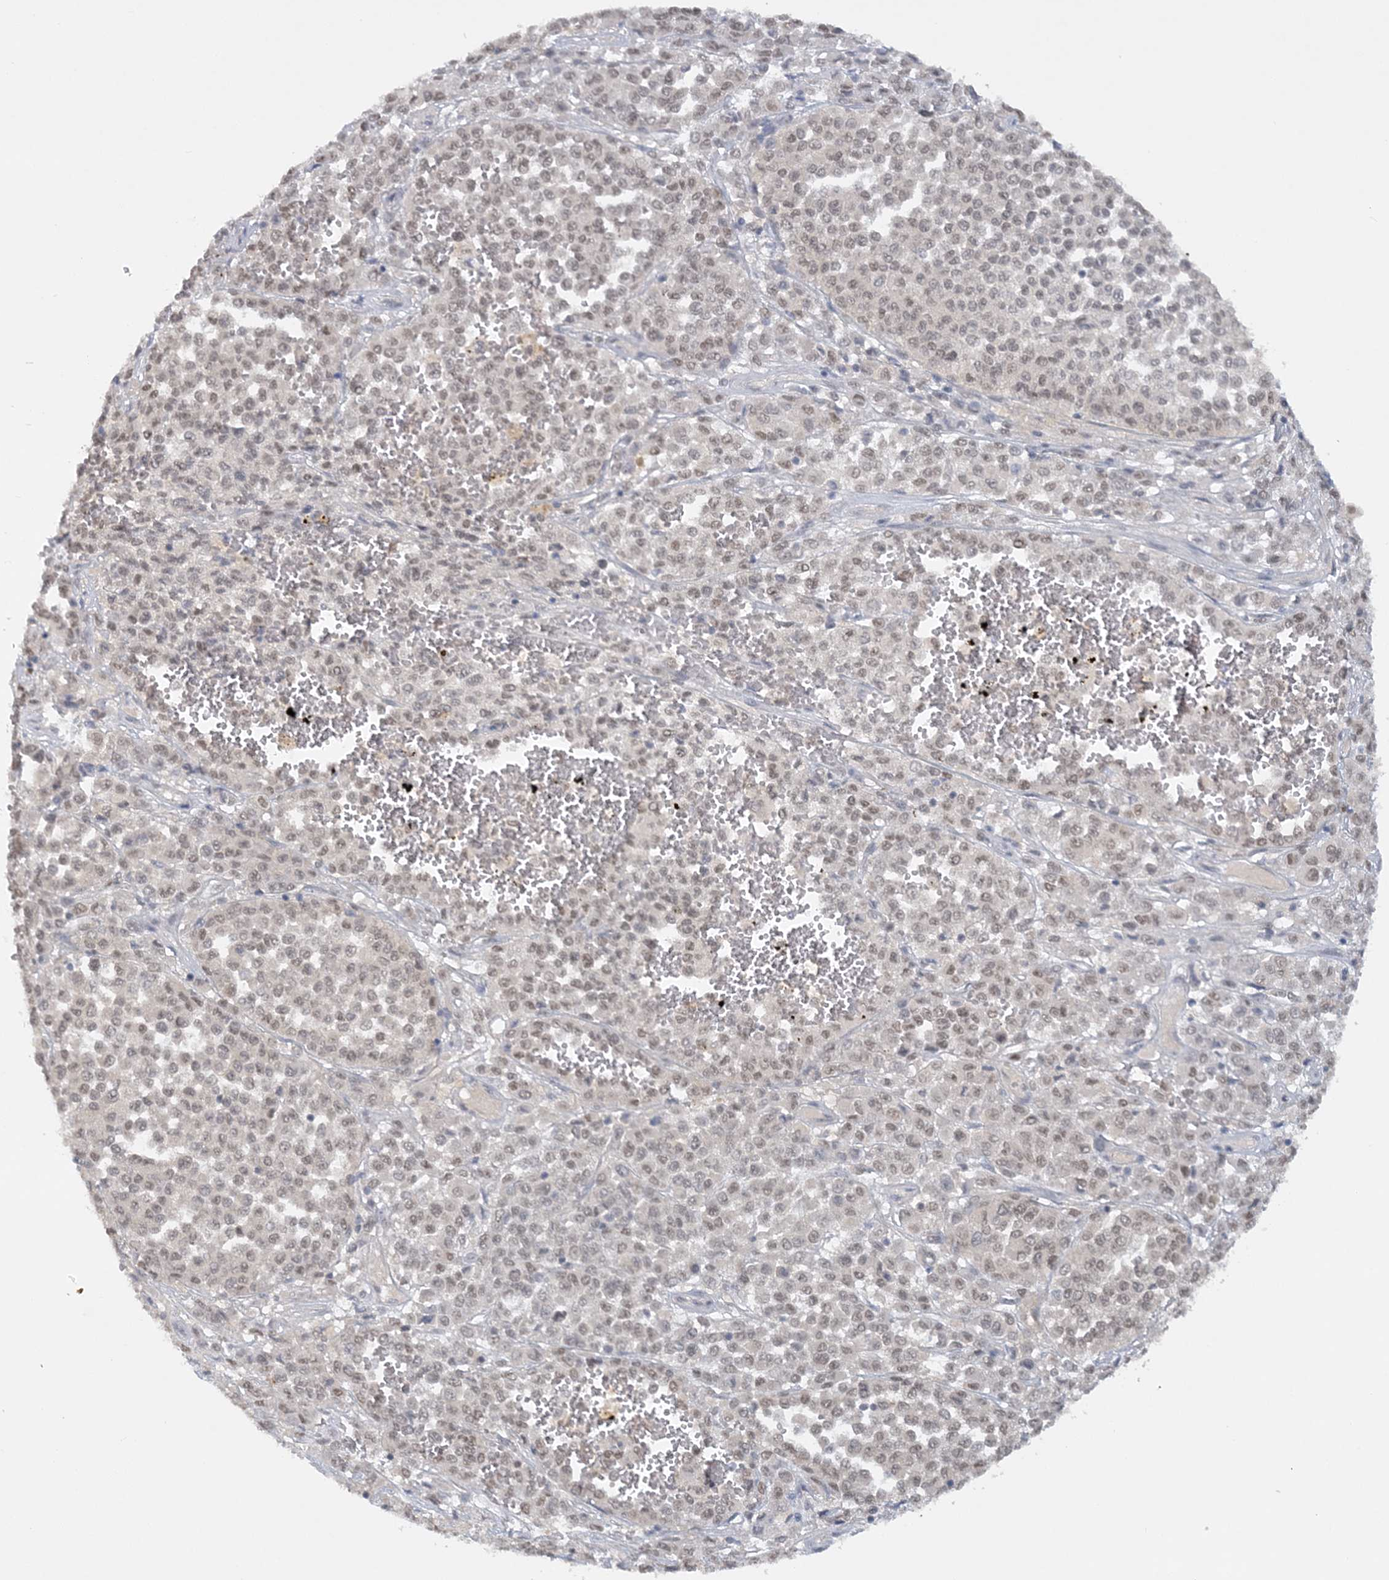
{"staining": {"intensity": "weak", "quantity": ">75%", "location": "nuclear"}, "tissue": "melanoma", "cell_type": "Tumor cells", "image_type": "cancer", "snomed": [{"axis": "morphology", "description": "Malignant melanoma, Metastatic site"}, {"axis": "topography", "description": "Pancreas"}], "caption": "Weak nuclear protein expression is present in approximately >75% of tumor cells in melanoma.", "gene": "KMT2D", "patient": {"sex": "female", "age": 30}}